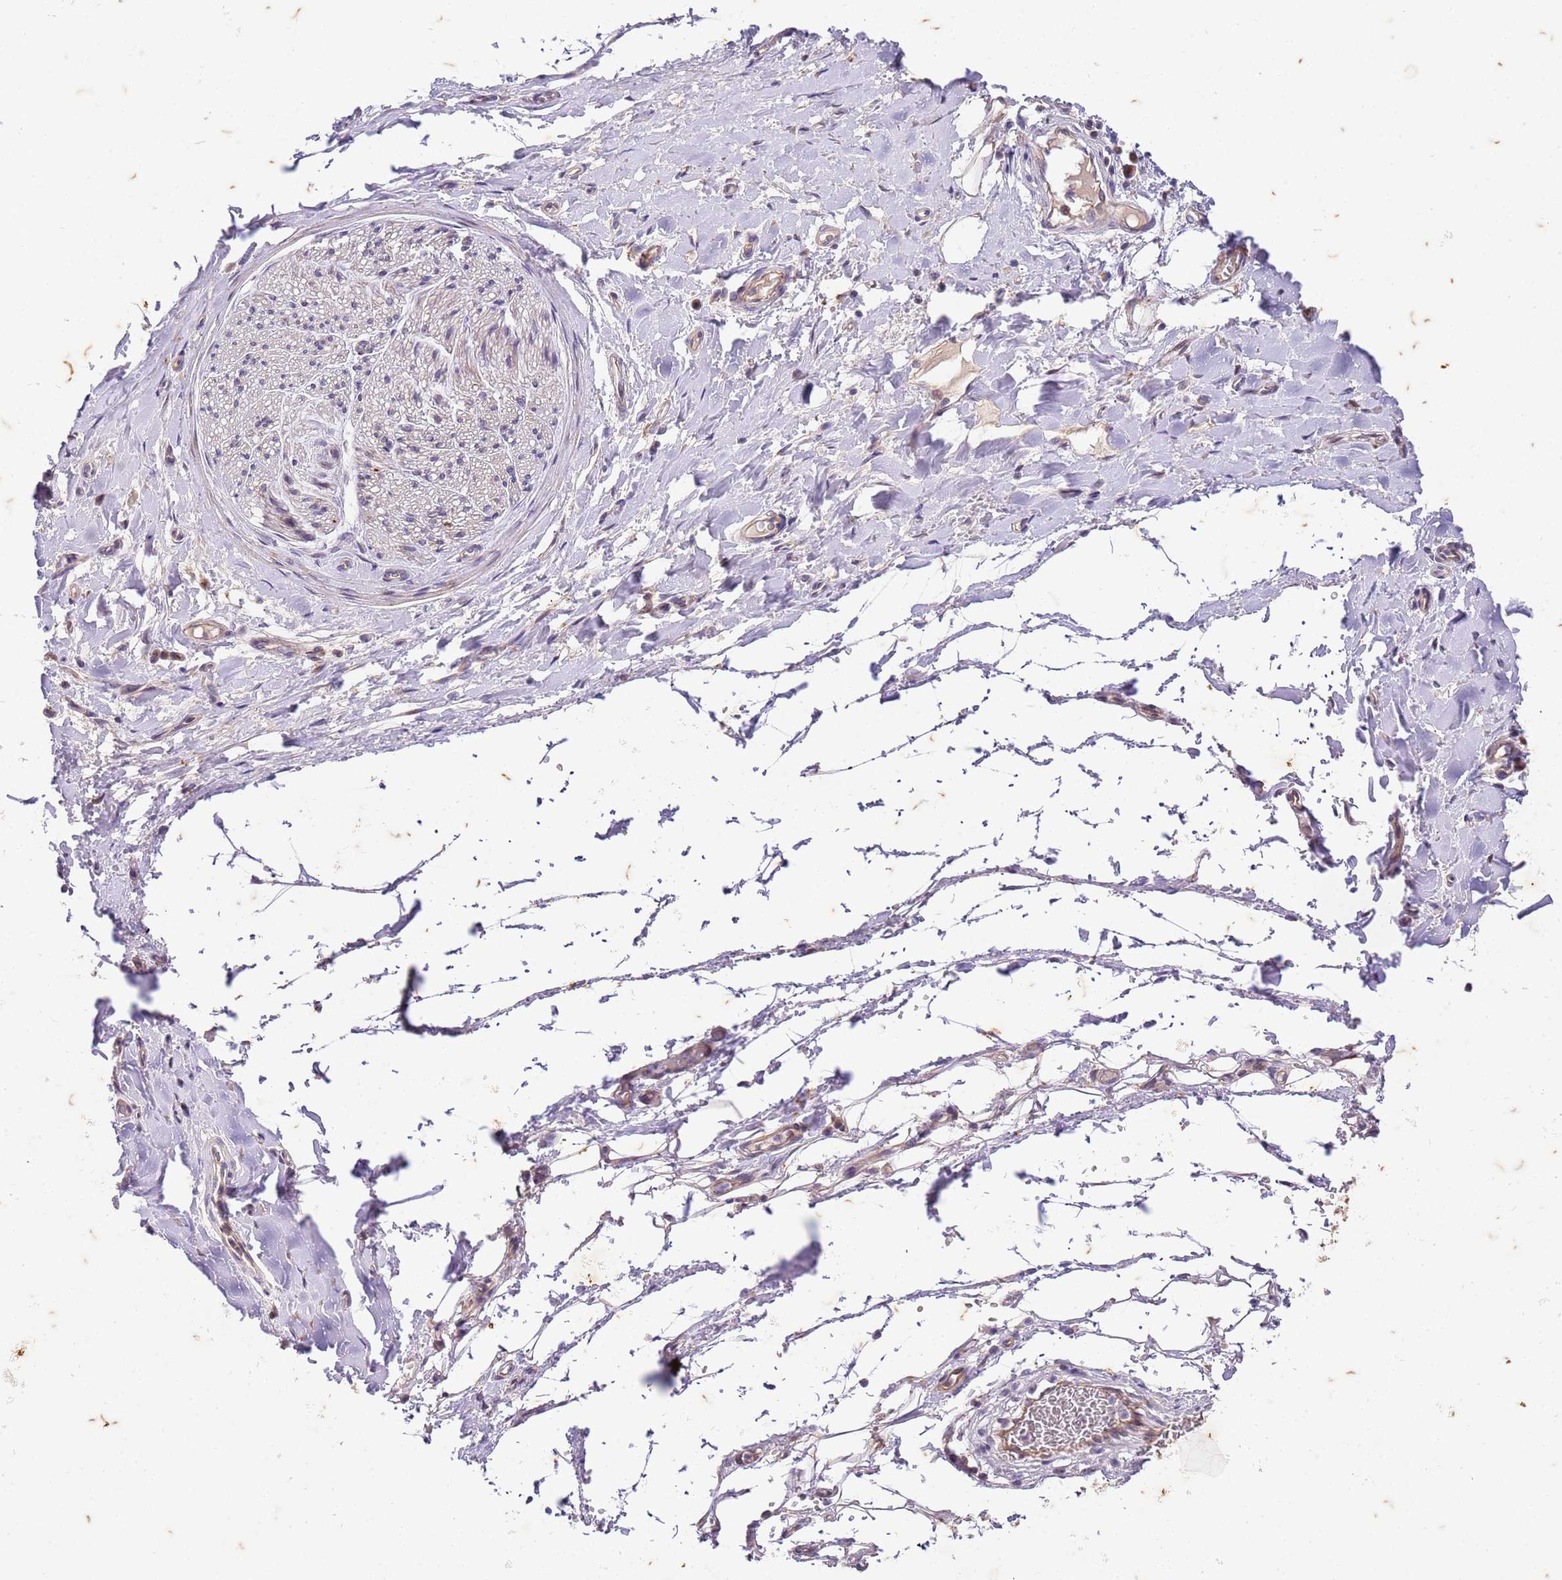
{"staining": {"intensity": "negative", "quantity": "none", "location": "none"}, "tissue": "adipose tissue", "cell_type": "Adipocytes", "image_type": "normal", "snomed": [{"axis": "morphology", "description": "Normal tissue, NOS"}, {"axis": "morphology", "description": "Adenocarcinoma, NOS"}, {"axis": "topography", "description": "Stomach, upper"}, {"axis": "topography", "description": "Peripheral nerve tissue"}], "caption": "This is an immunohistochemistry (IHC) micrograph of normal adipose tissue. There is no positivity in adipocytes.", "gene": "RAPGEF3", "patient": {"sex": "male", "age": 62}}